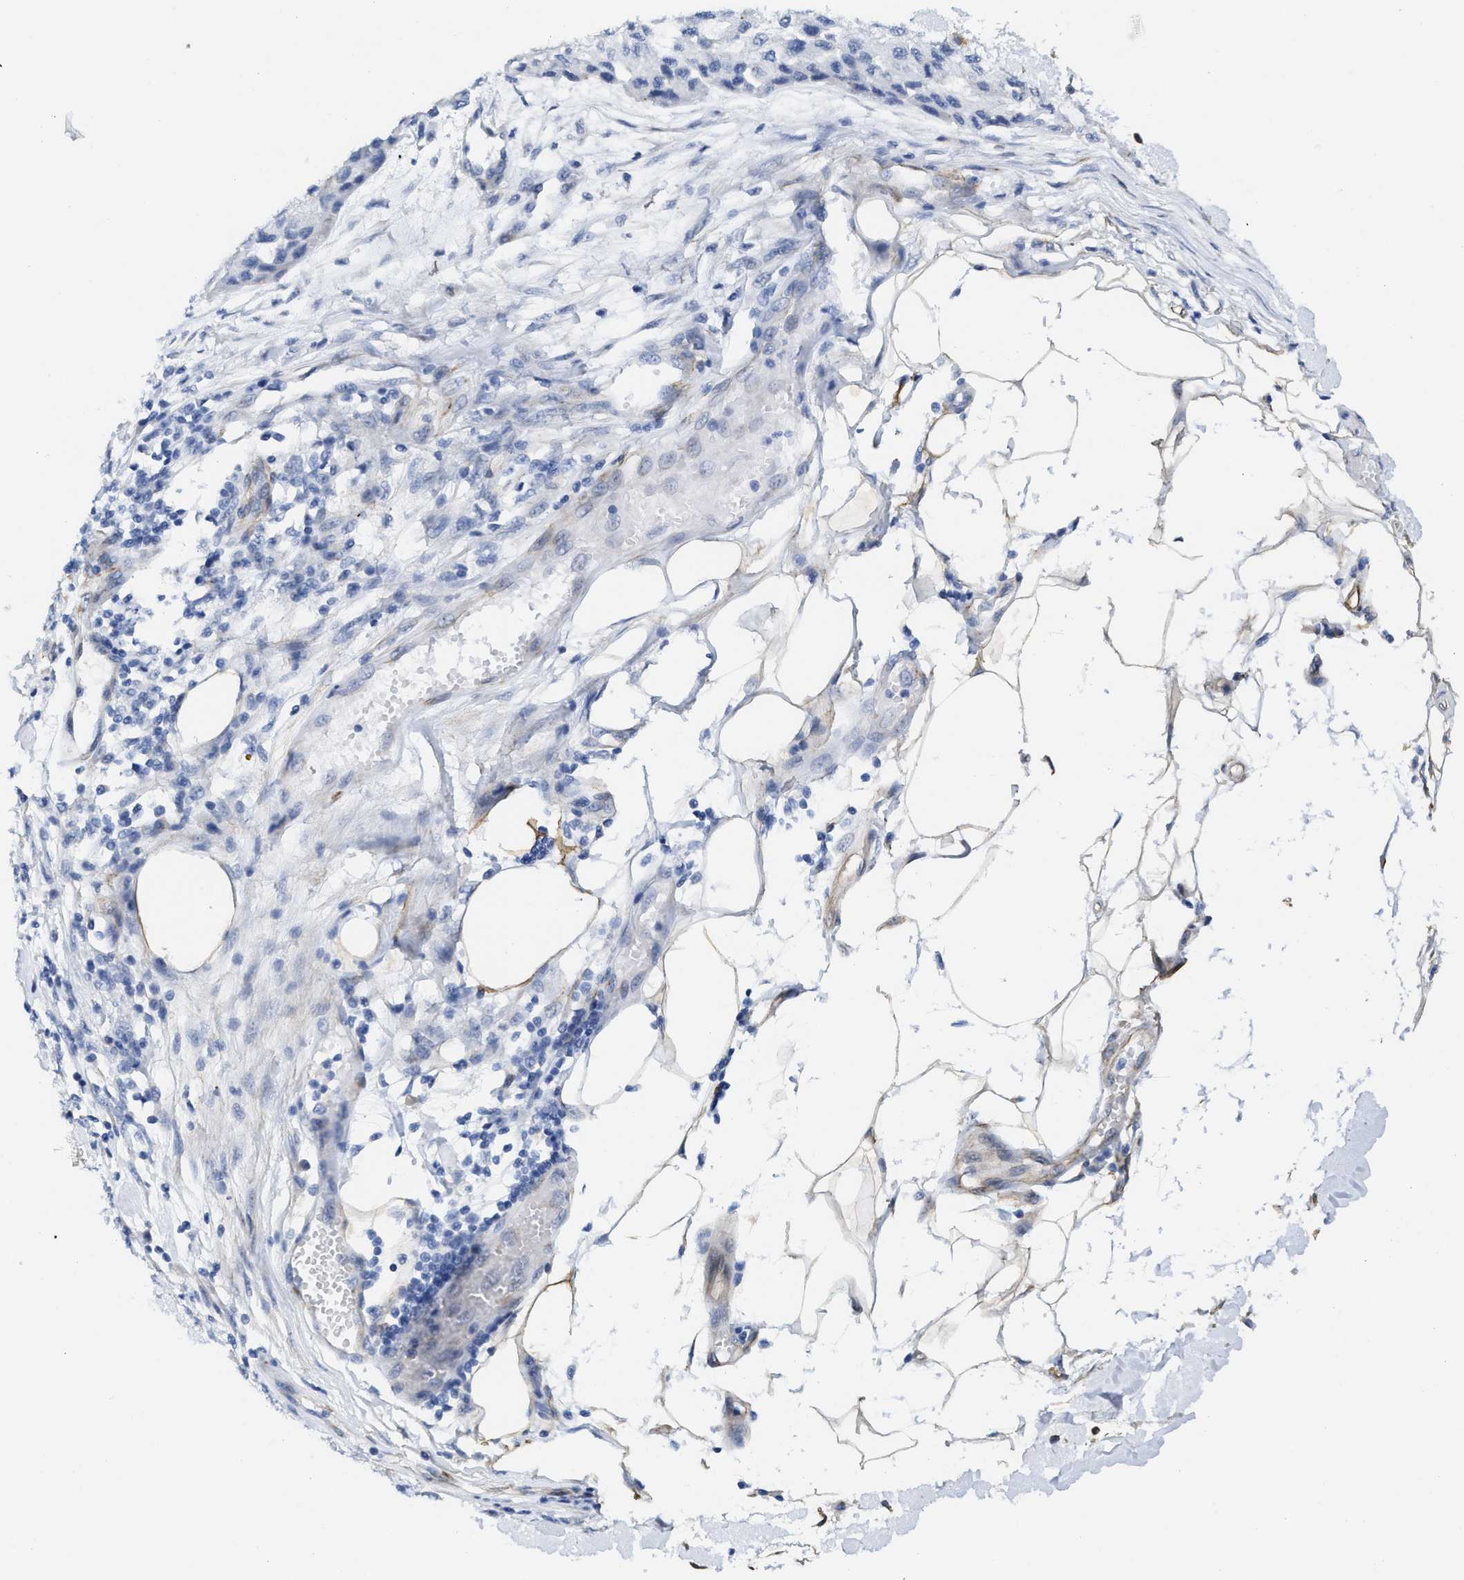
{"staining": {"intensity": "negative", "quantity": "none", "location": "none"}, "tissue": "melanoma", "cell_type": "Tumor cells", "image_type": "cancer", "snomed": [{"axis": "morphology", "description": "Normal tissue, NOS"}, {"axis": "morphology", "description": "Malignant melanoma, NOS"}, {"axis": "topography", "description": "Skin"}], "caption": "Tumor cells are negative for brown protein staining in malignant melanoma.", "gene": "TUB", "patient": {"sex": "male", "age": 62}}